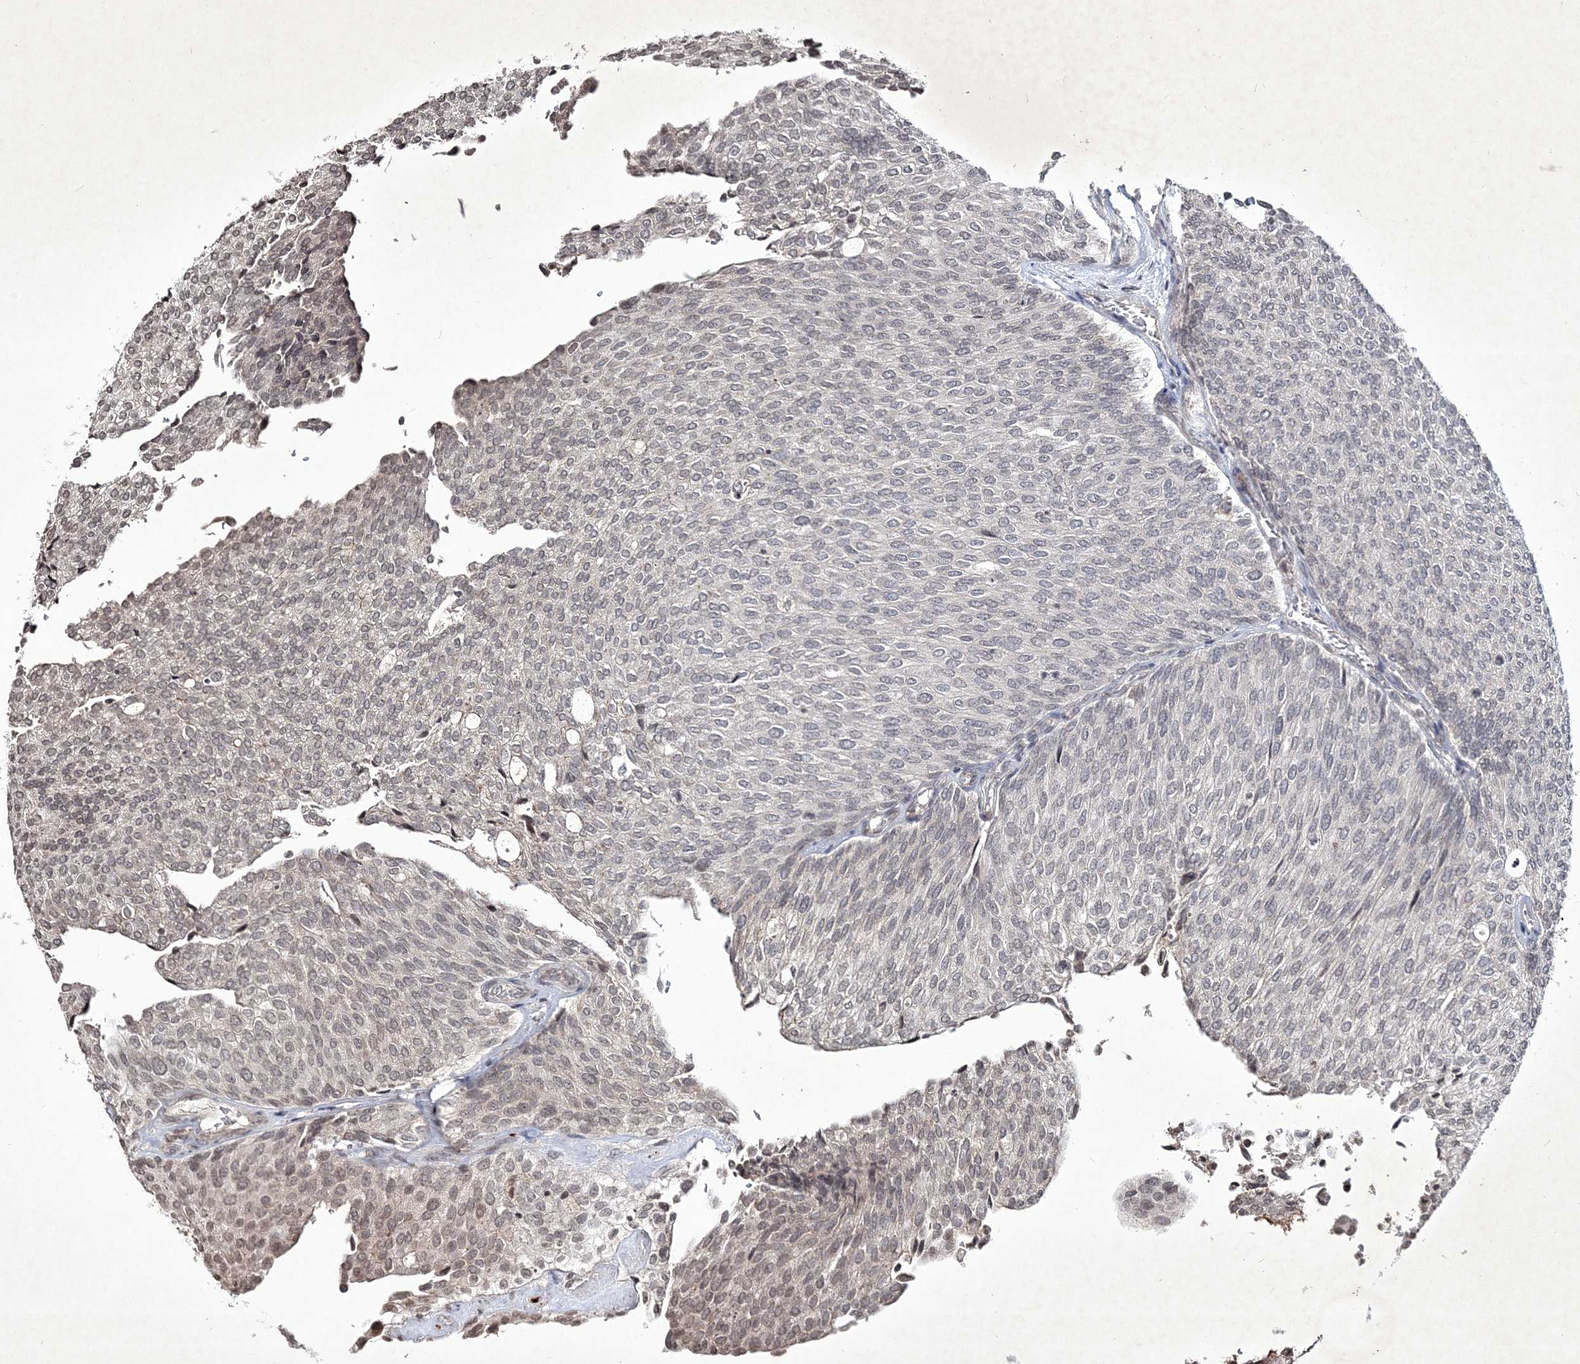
{"staining": {"intensity": "weak", "quantity": "25%-75%", "location": "nuclear"}, "tissue": "urothelial cancer", "cell_type": "Tumor cells", "image_type": "cancer", "snomed": [{"axis": "morphology", "description": "Urothelial carcinoma, Low grade"}, {"axis": "topography", "description": "Urinary bladder"}], "caption": "This is an image of immunohistochemistry (IHC) staining of low-grade urothelial carcinoma, which shows weak expression in the nuclear of tumor cells.", "gene": "SOWAHB", "patient": {"sex": "female", "age": 79}}